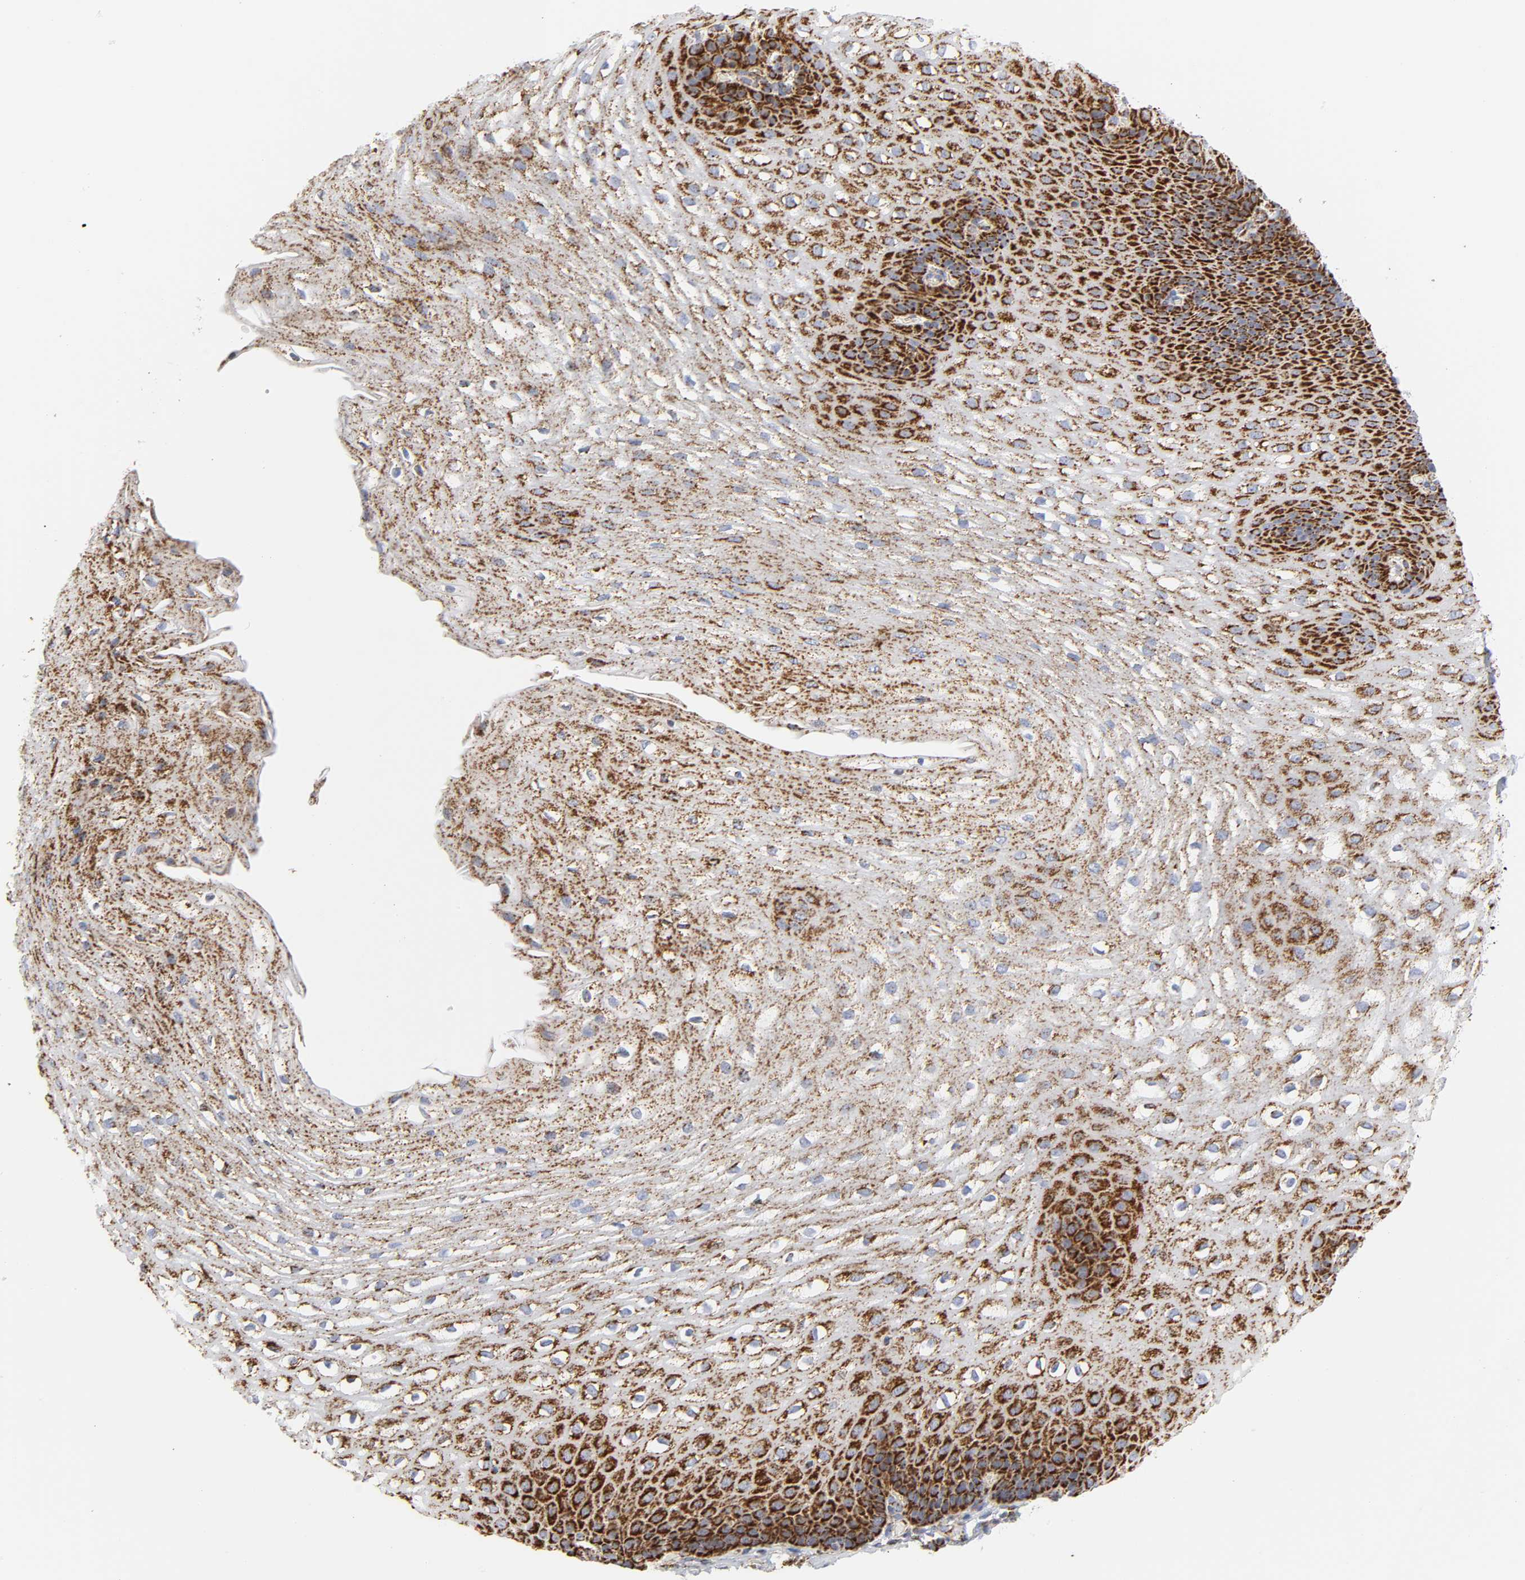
{"staining": {"intensity": "strong", "quantity": ">75%", "location": "cytoplasmic/membranous"}, "tissue": "esophagus", "cell_type": "Squamous epithelial cells", "image_type": "normal", "snomed": [{"axis": "morphology", "description": "Normal tissue, NOS"}, {"axis": "topography", "description": "Esophagus"}], "caption": "The image displays immunohistochemical staining of benign esophagus. There is strong cytoplasmic/membranous expression is appreciated in about >75% of squamous epithelial cells. Nuclei are stained in blue.", "gene": "CYCS", "patient": {"sex": "male", "age": 48}}